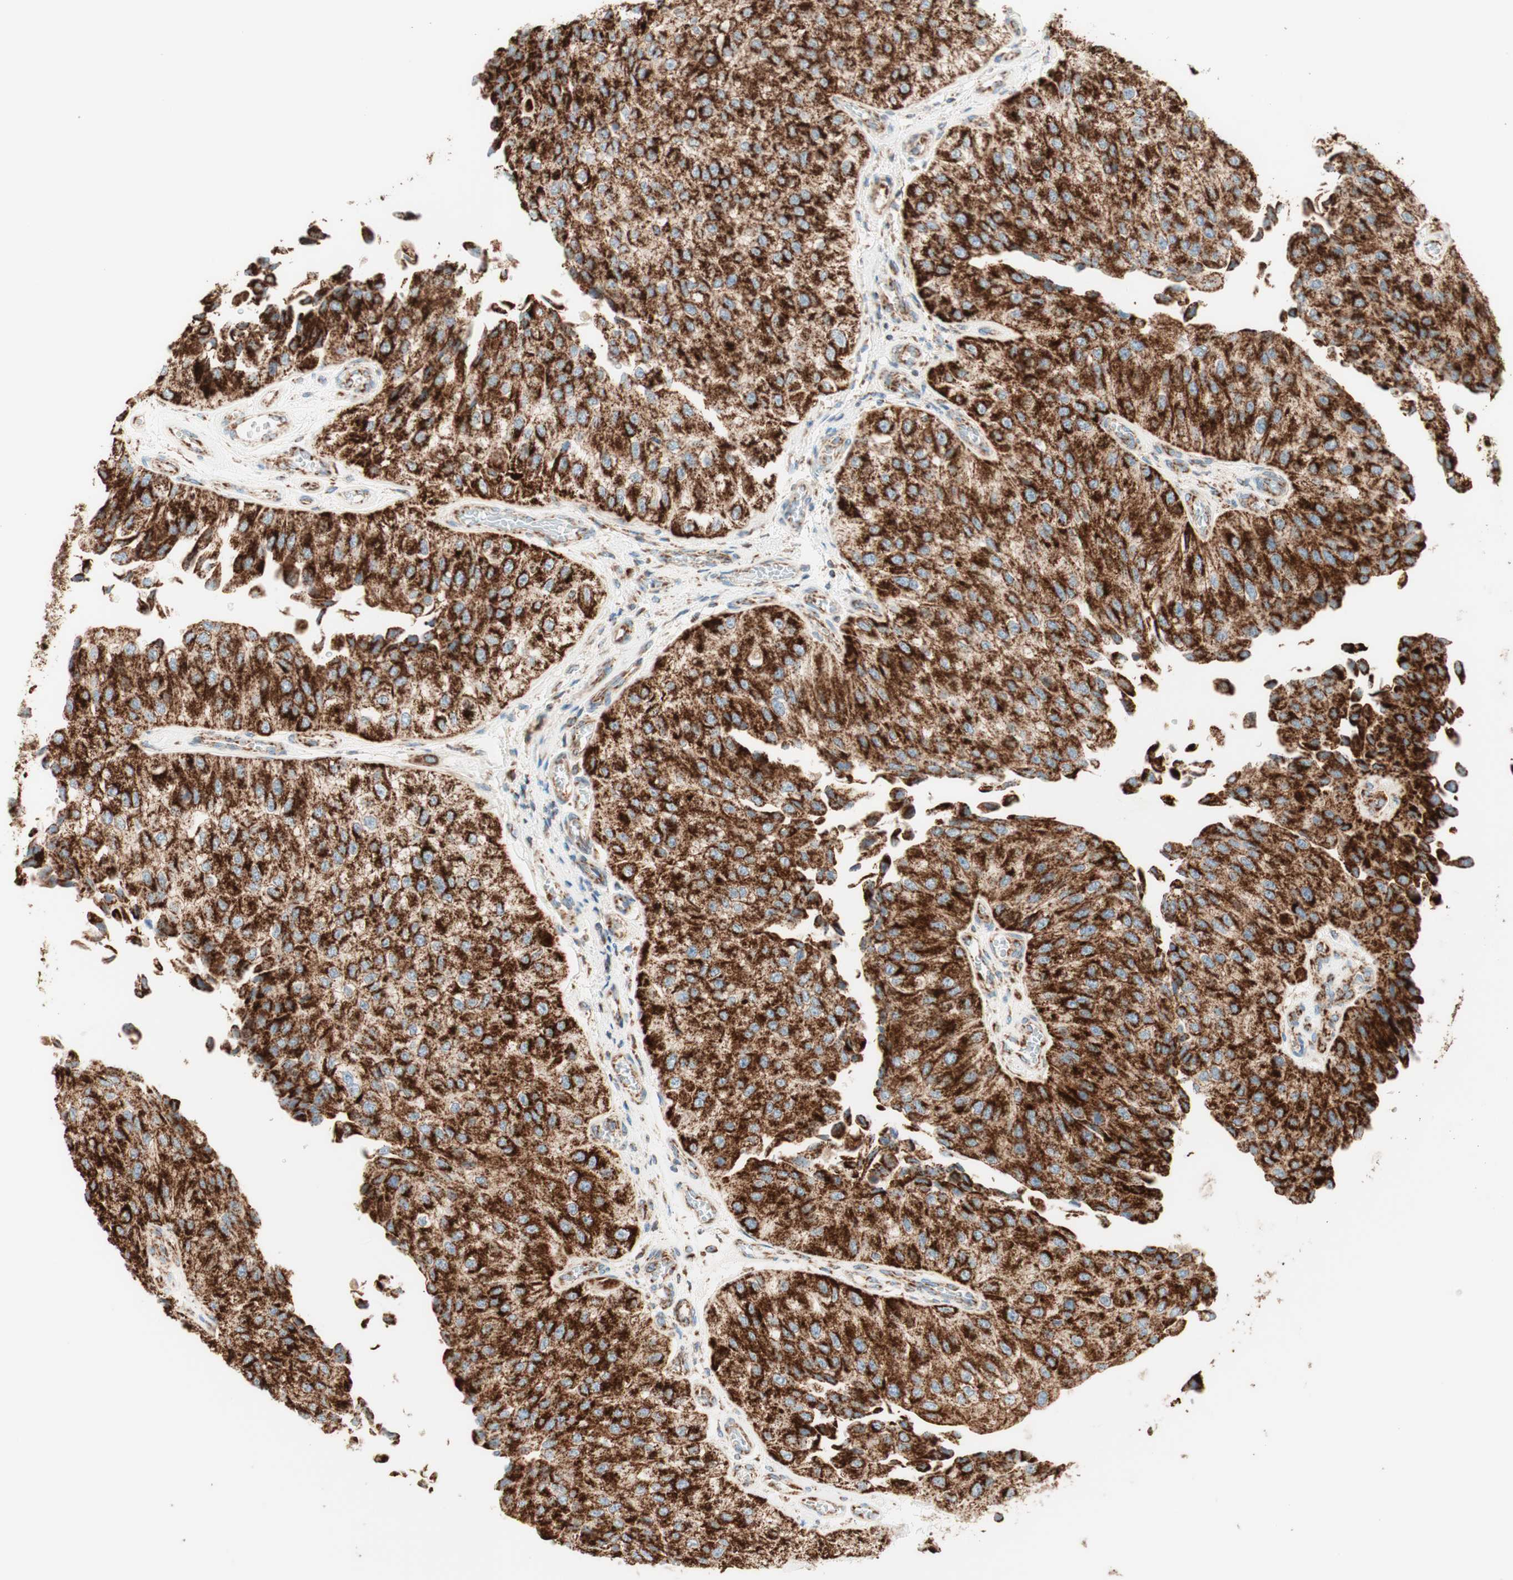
{"staining": {"intensity": "strong", "quantity": ">75%", "location": "cytoplasmic/membranous"}, "tissue": "urothelial cancer", "cell_type": "Tumor cells", "image_type": "cancer", "snomed": [{"axis": "morphology", "description": "Urothelial carcinoma, High grade"}, {"axis": "topography", "description": "Kidney"}, {"axis": "topography", "description": "Urinary bladder"}], "caption": "Immunohistochemistry (DAB) staining of urothelial cancer exhibits strong cytoplasmic/membranous protein positivity in about >75% of tumor cells.", "gene": "TOMM20", "patient": {"sex": "male", "age": 77}}